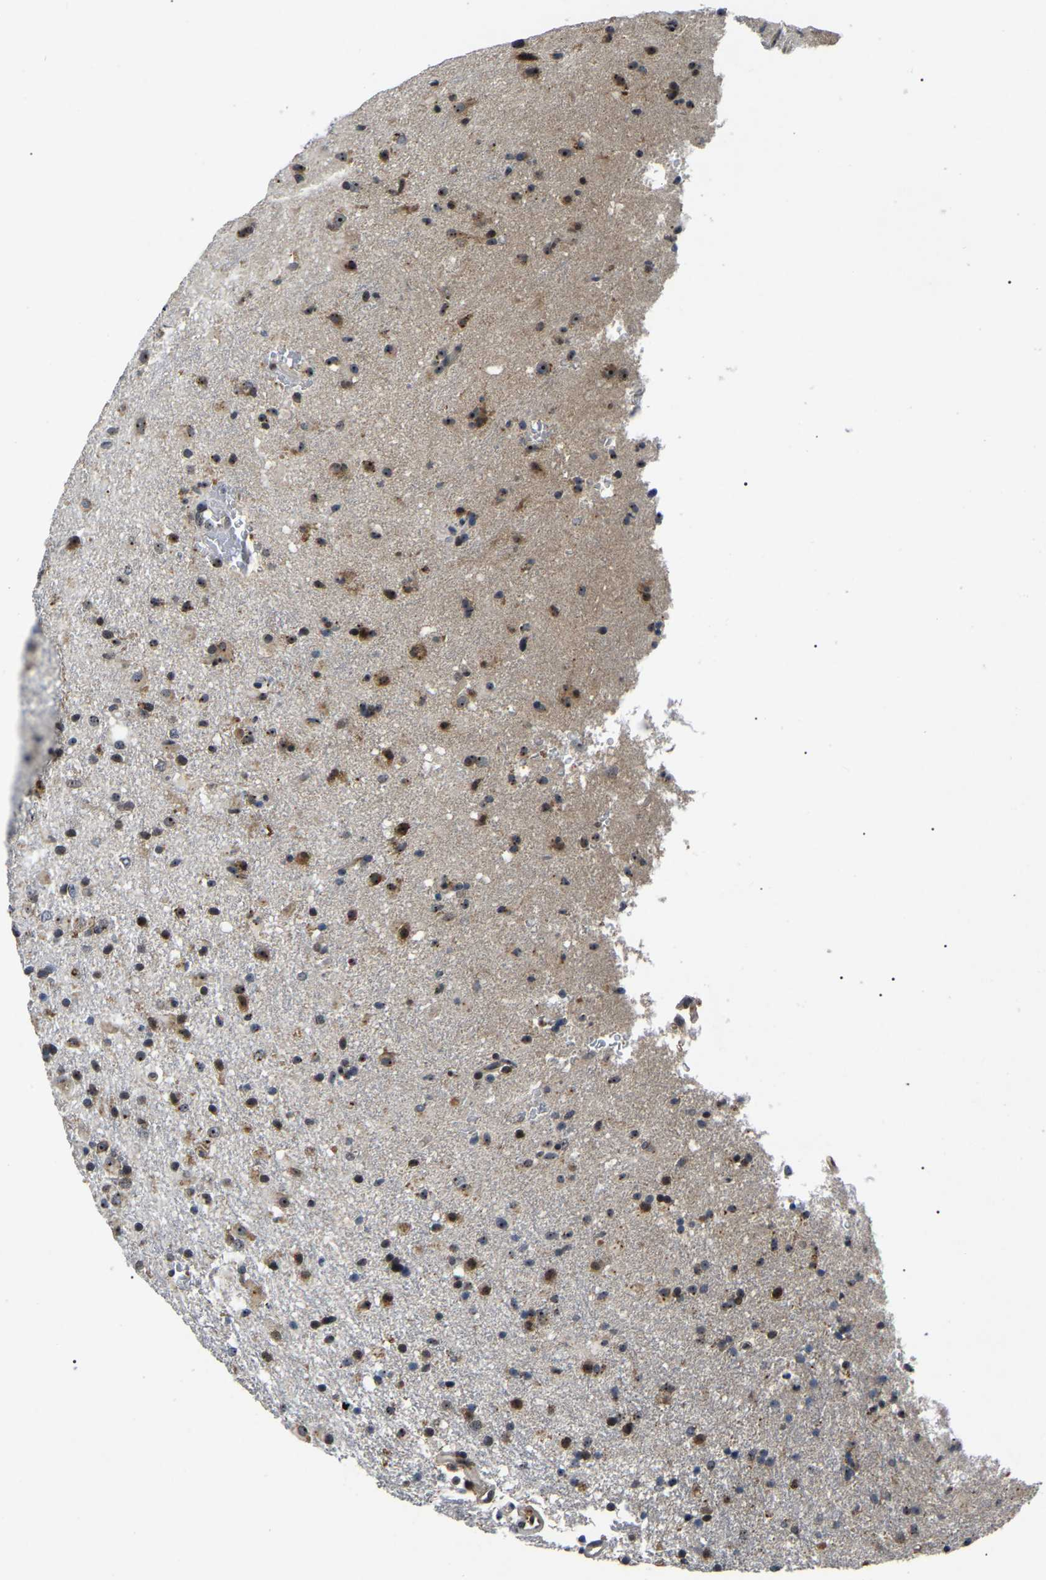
{"staining": {"intensity": "moderate", "quantity": ">75%", "location": "cytoplasmic/membranous,nuclear"}, "tissue": "glioma", "cell_type": "Tumor cells", "image_type": "cancer", "snomed": [{"axis": "morphology", "description": "Glioma, malignant, Low grade"}, {"axis": "topography", "description": "Brain"}], "caption": "Immunohistochemistry micrograph of neoplastic tissue: human malignant glioma (low-grade) stained using immunohistochemistry demonstrates medium levels of moderate protein expression localized specifically in the cytoplasmic/membranous and nuclear of tumor cells, appearing as a cytoplasmic/membranous and nuclear brown color.", "gene": "RBM28", "patient": {"sex": "male", "age": 65}}